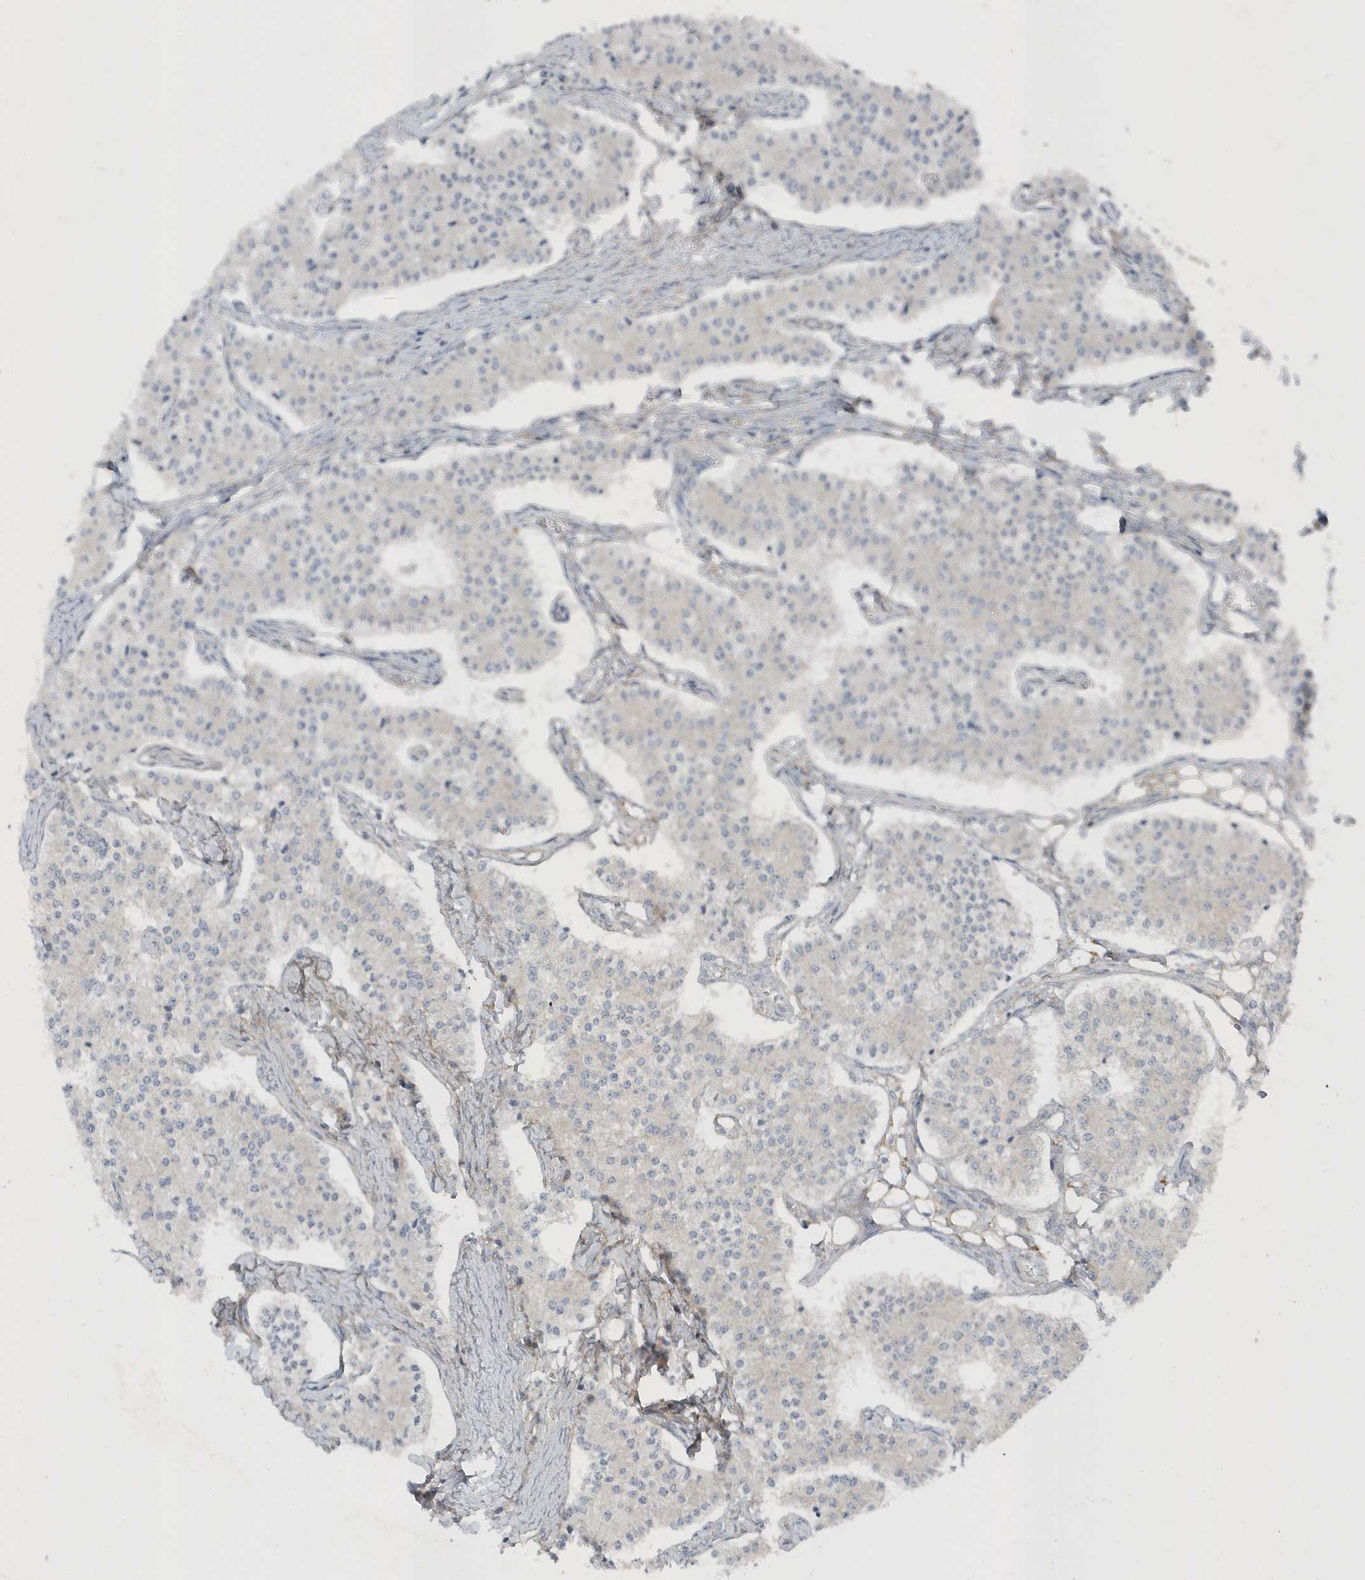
{"staining": {"intensity": "negative", "quantity": "none", "location": "none"}, "tissue": "carcinoid", "cell_type": "Tumor cells", "image_type": "cancer", "snomed": [{"axis": "morphology", "description": "Carcinoid, malignant, NOS"}, {"axis": "topography", "description": "Colon"}], "caption": "Immunohistochemical staining of malignant carcinoid shows no significant positivity in tumor cells.", "gene": "PARD3B", "patient": {"sex": "female", "age": 52}}